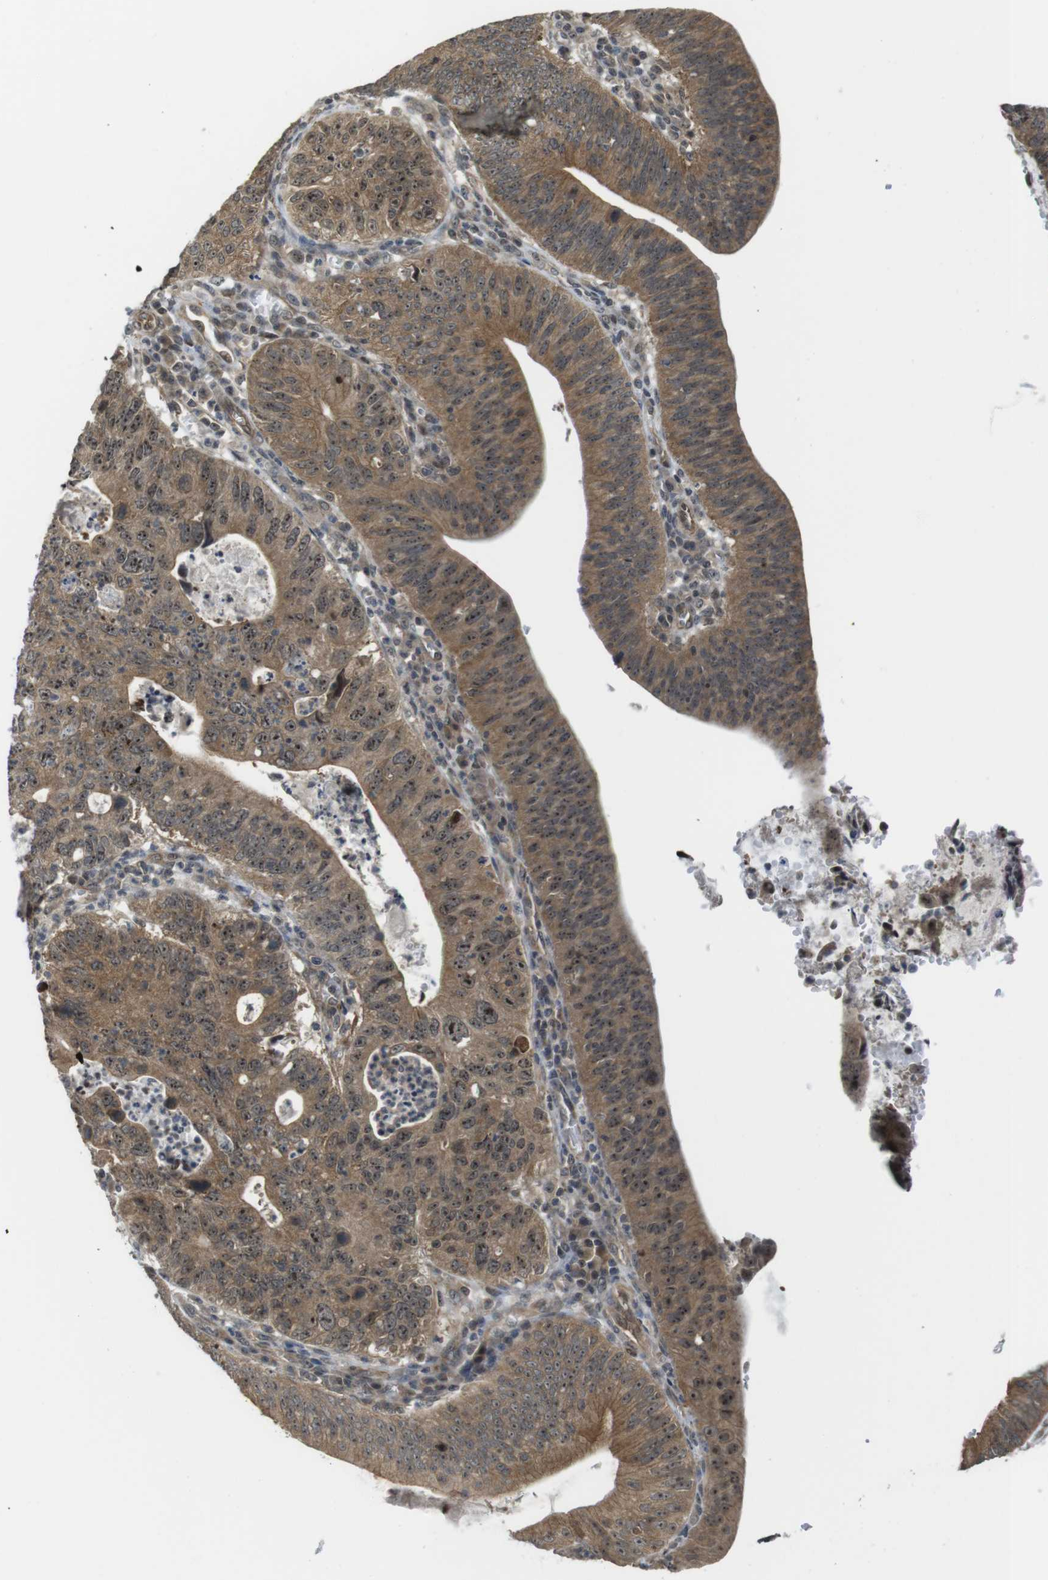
{"staining": {"intensity": "strong", "quantity": ">75%", "location": "cytoplasmic/membranous,nuclear"}, "tissue": "stomach cancer", "cell_type": "Tumor cells", "image_type": "cancer", "snomed": [{"axis": "morphology", "description": "Adenocarcinoma, NOS"}, {"axis": "topography", "description": "Stomach"}], "caption": "IHC micrograph of neoplastic tissue: human adenocarcinoma (stomach) stained using IHC displays high levels of strong protein expression localized specifically in the cytoplasmic/membranous and nuclear of tumor cells, appearing as a cytoplasmic/membranous and nuclear brown color.", "gene": "CC2D1A", "patient": {"sex": "male", "age": 59}}